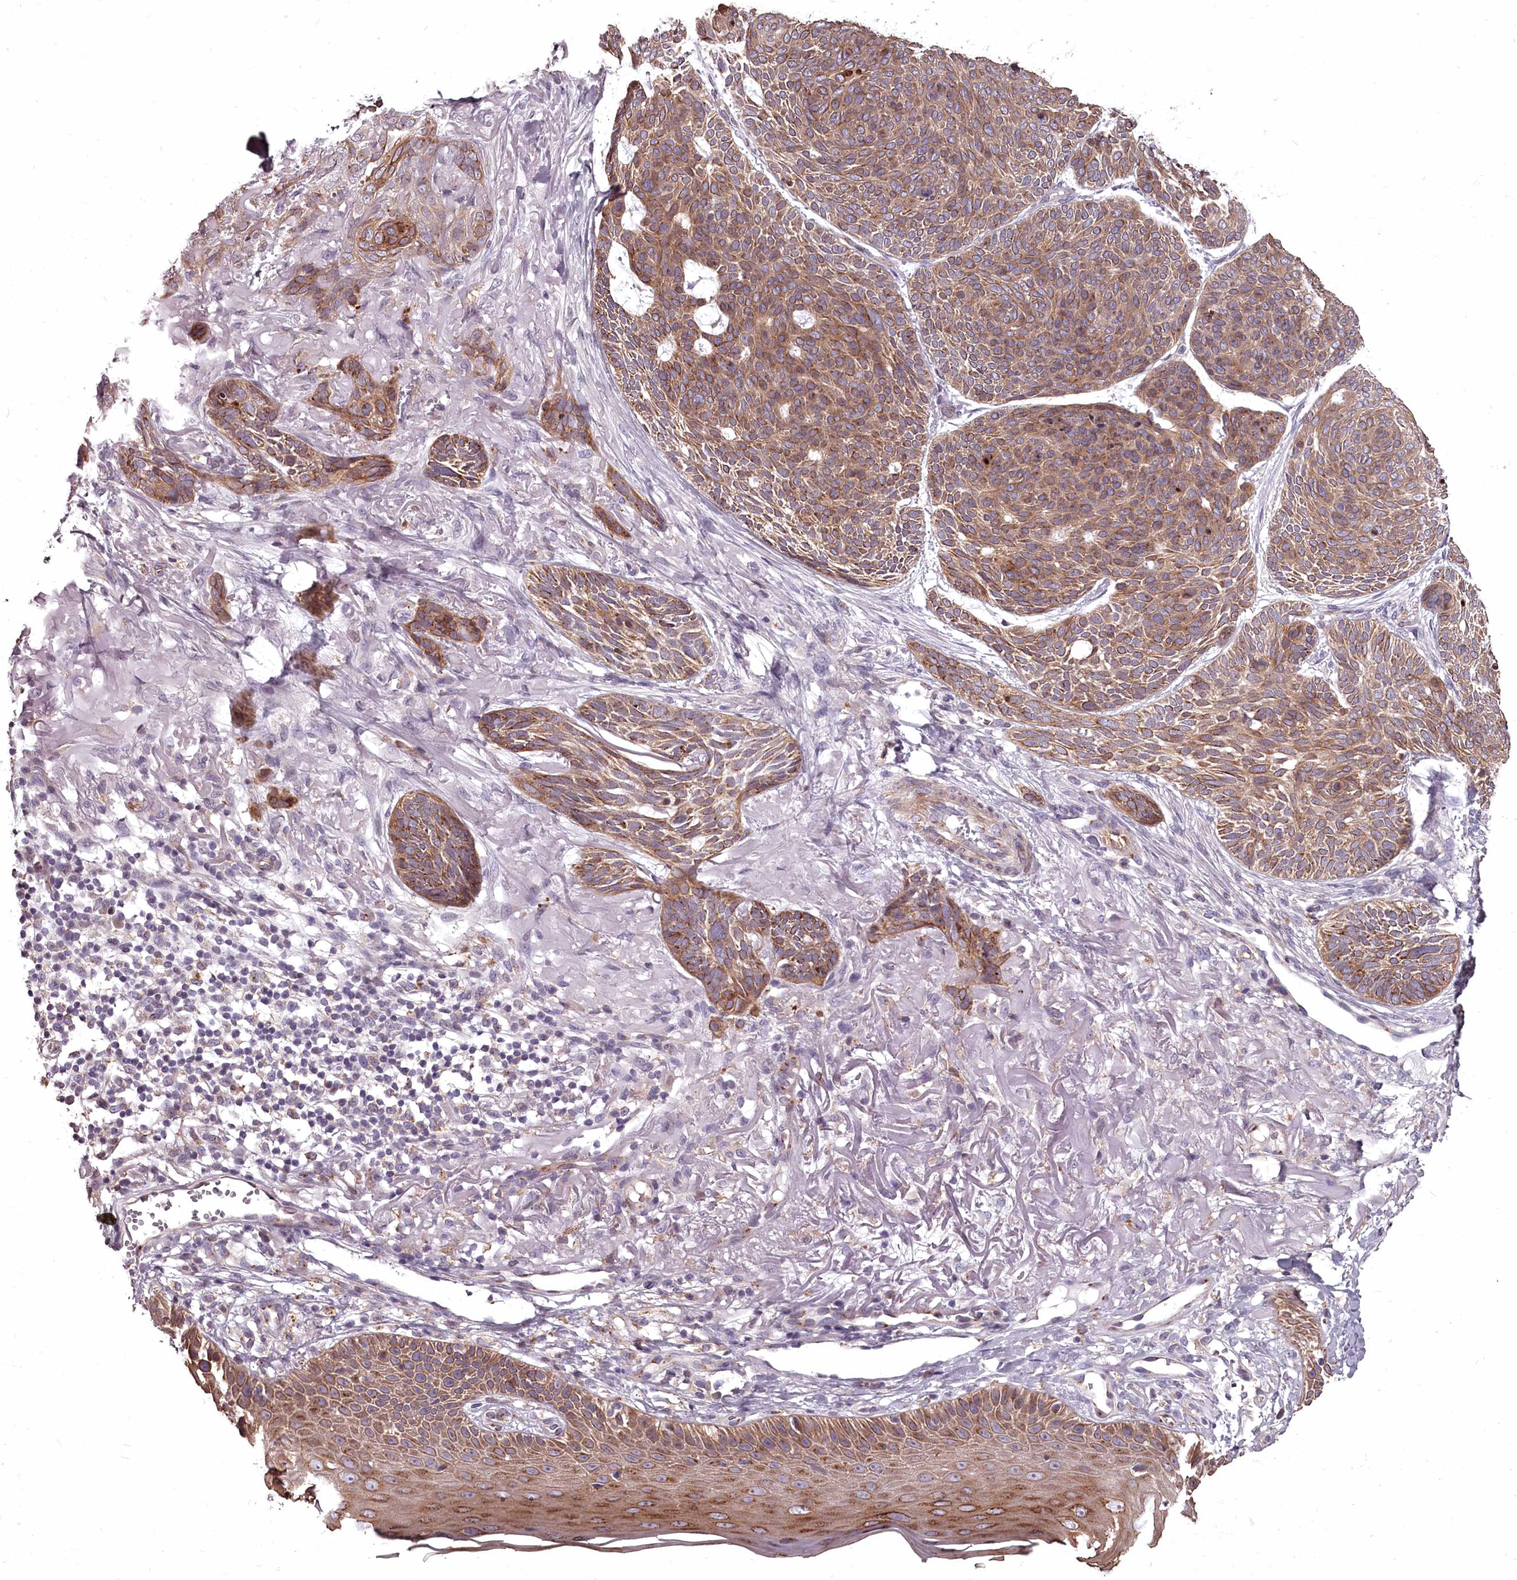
{"staining": {"intensity": "moderate", "quantity": ">75%", "location": "cytoplasmic/membranous"}, "tissue": "skin cancer", "cell_type": "Tumor cells", "image_type": "cancer", "snomed": [{"axis": "morphology", "description": "Normal tissue, NOS"}, {"axis": "morphology", "description": "Basal cell carcinoma"}, {"axis": "topography", "description": "Skin"}], "caption": "A brown stain shows moderate cytoplasmic/membranous positivity of a protein in skin basal cell carcinoma tumor cells.", "gene": "STX6", "patient": {"sex": "male", "age": 66}}